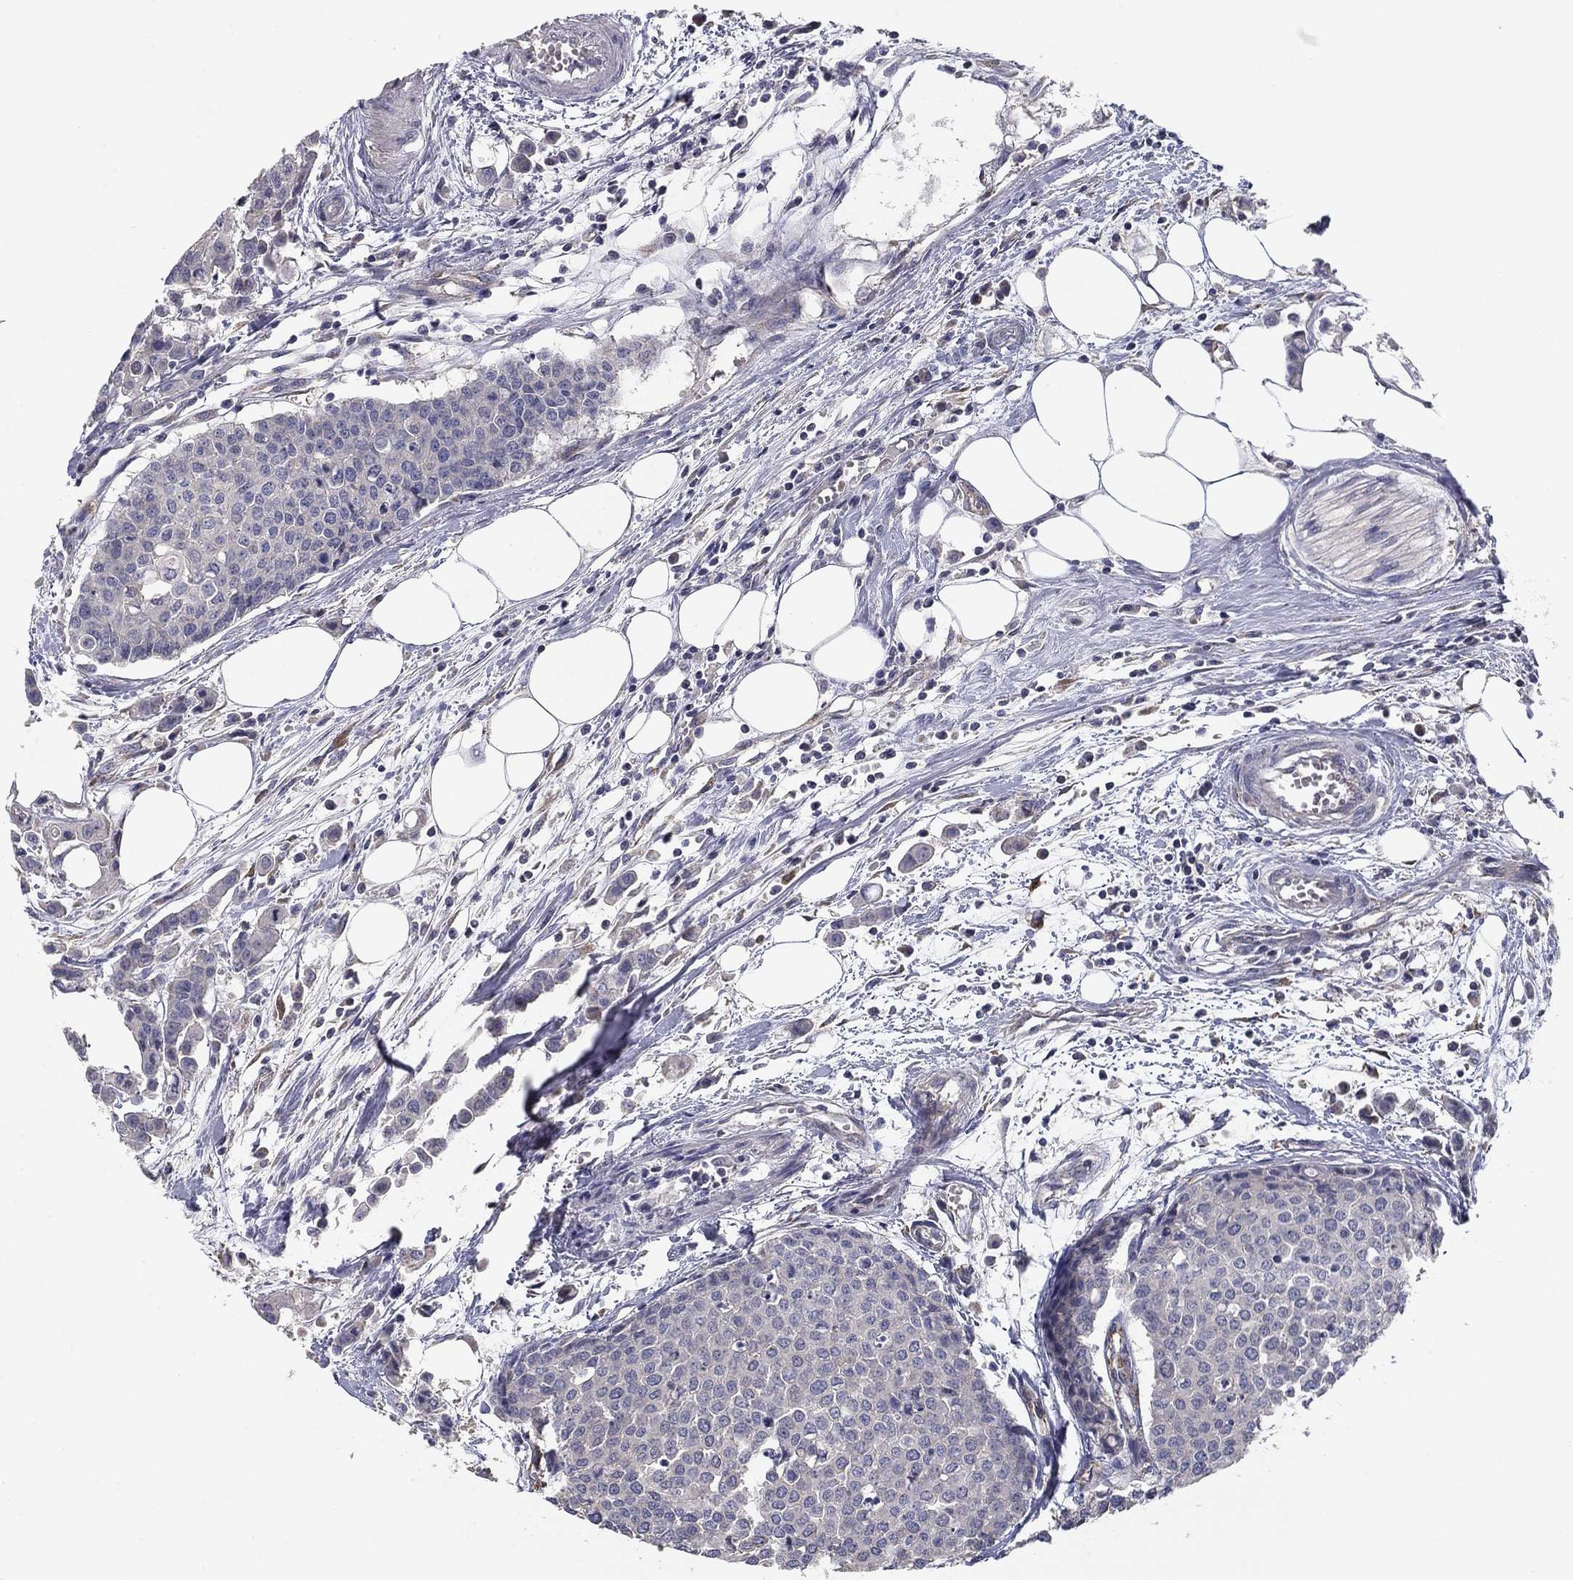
{"staining": {"intensity": "negative", "quantity": "none", "location": "none"}, "tissue": "carcinoid", "cell_type": "Tumor cells", "image_type": "cancer", "snomed": [{"axis": "morphology", "description": "Carcinoid, malignant, NOS"}, {"axis": "topography", "description": "Colon"}], "caption": "High magnification brightfield microscopy of carcinoid stained with DAB (3,3'-diaminobenzidine) (brown) and counterstained with hematoxylin (blue): tumor cells show no significant positivity.", "gene": "SEPTIN3", "patient": {"sex": "male", "age": 81}}